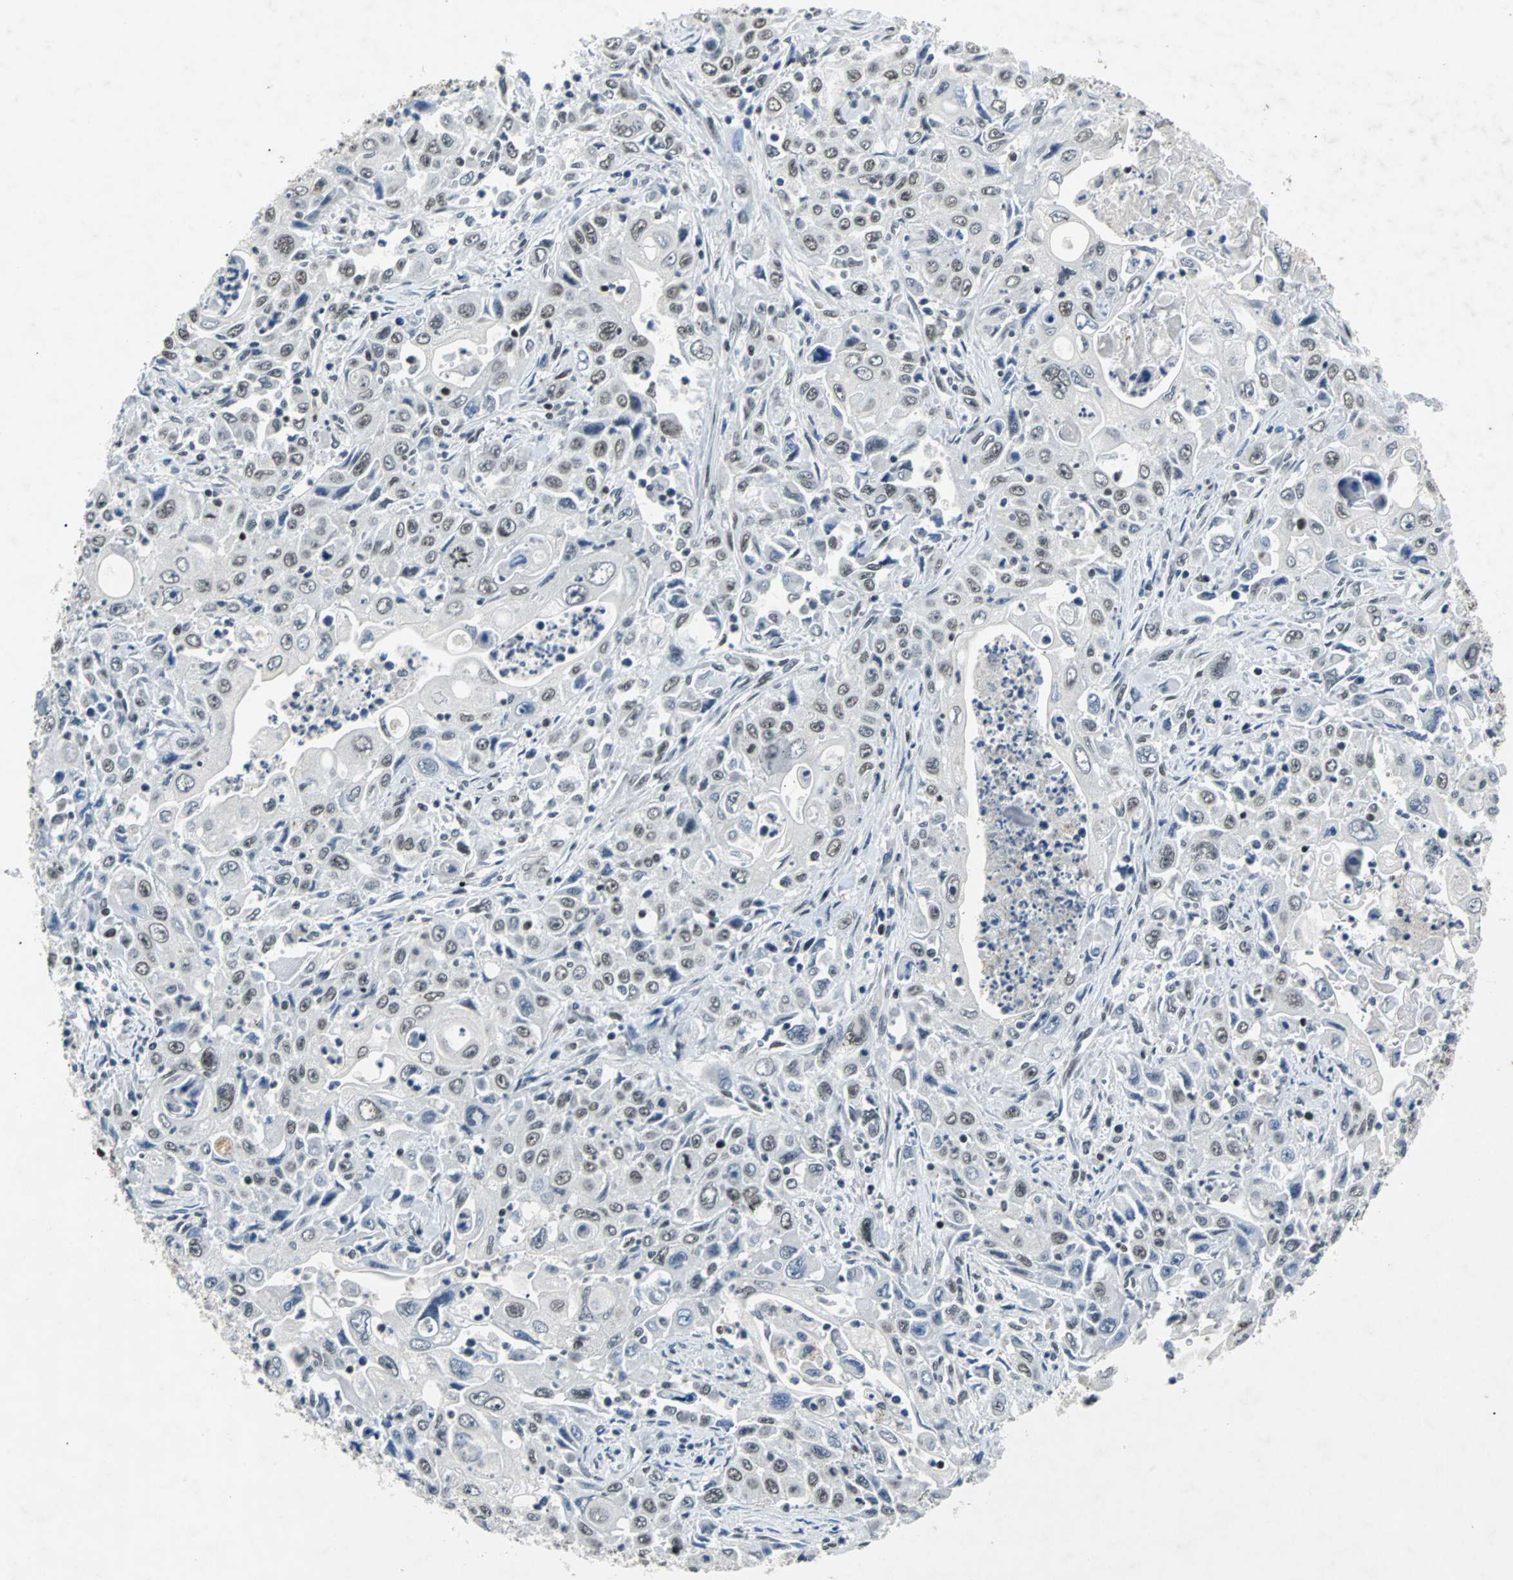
{"staining": {"intensity": "moderate", "quantity": "25%-75%", "location": "nuclear"}, "tissue": "pancreatic cancer", "cell_type": "Tumor cells", "image_type": "cancer", "snomed": [{"axis": "morphology", "description": "Adenocarcinoma, NOS"}, {"axis": "topography", "description": "Pancreas"}], "caption": "Moderate nuclear positivity is identified in approximately 25%-75% of tumor cells in pancreatic adenocarcinoma. (Stains: DAB in brown, nuclei in blue, Microscopy: brightfield microscopy at high magnification).", "gene": "GATAD2A", "patient": {"sex": "male", "age": 70}}